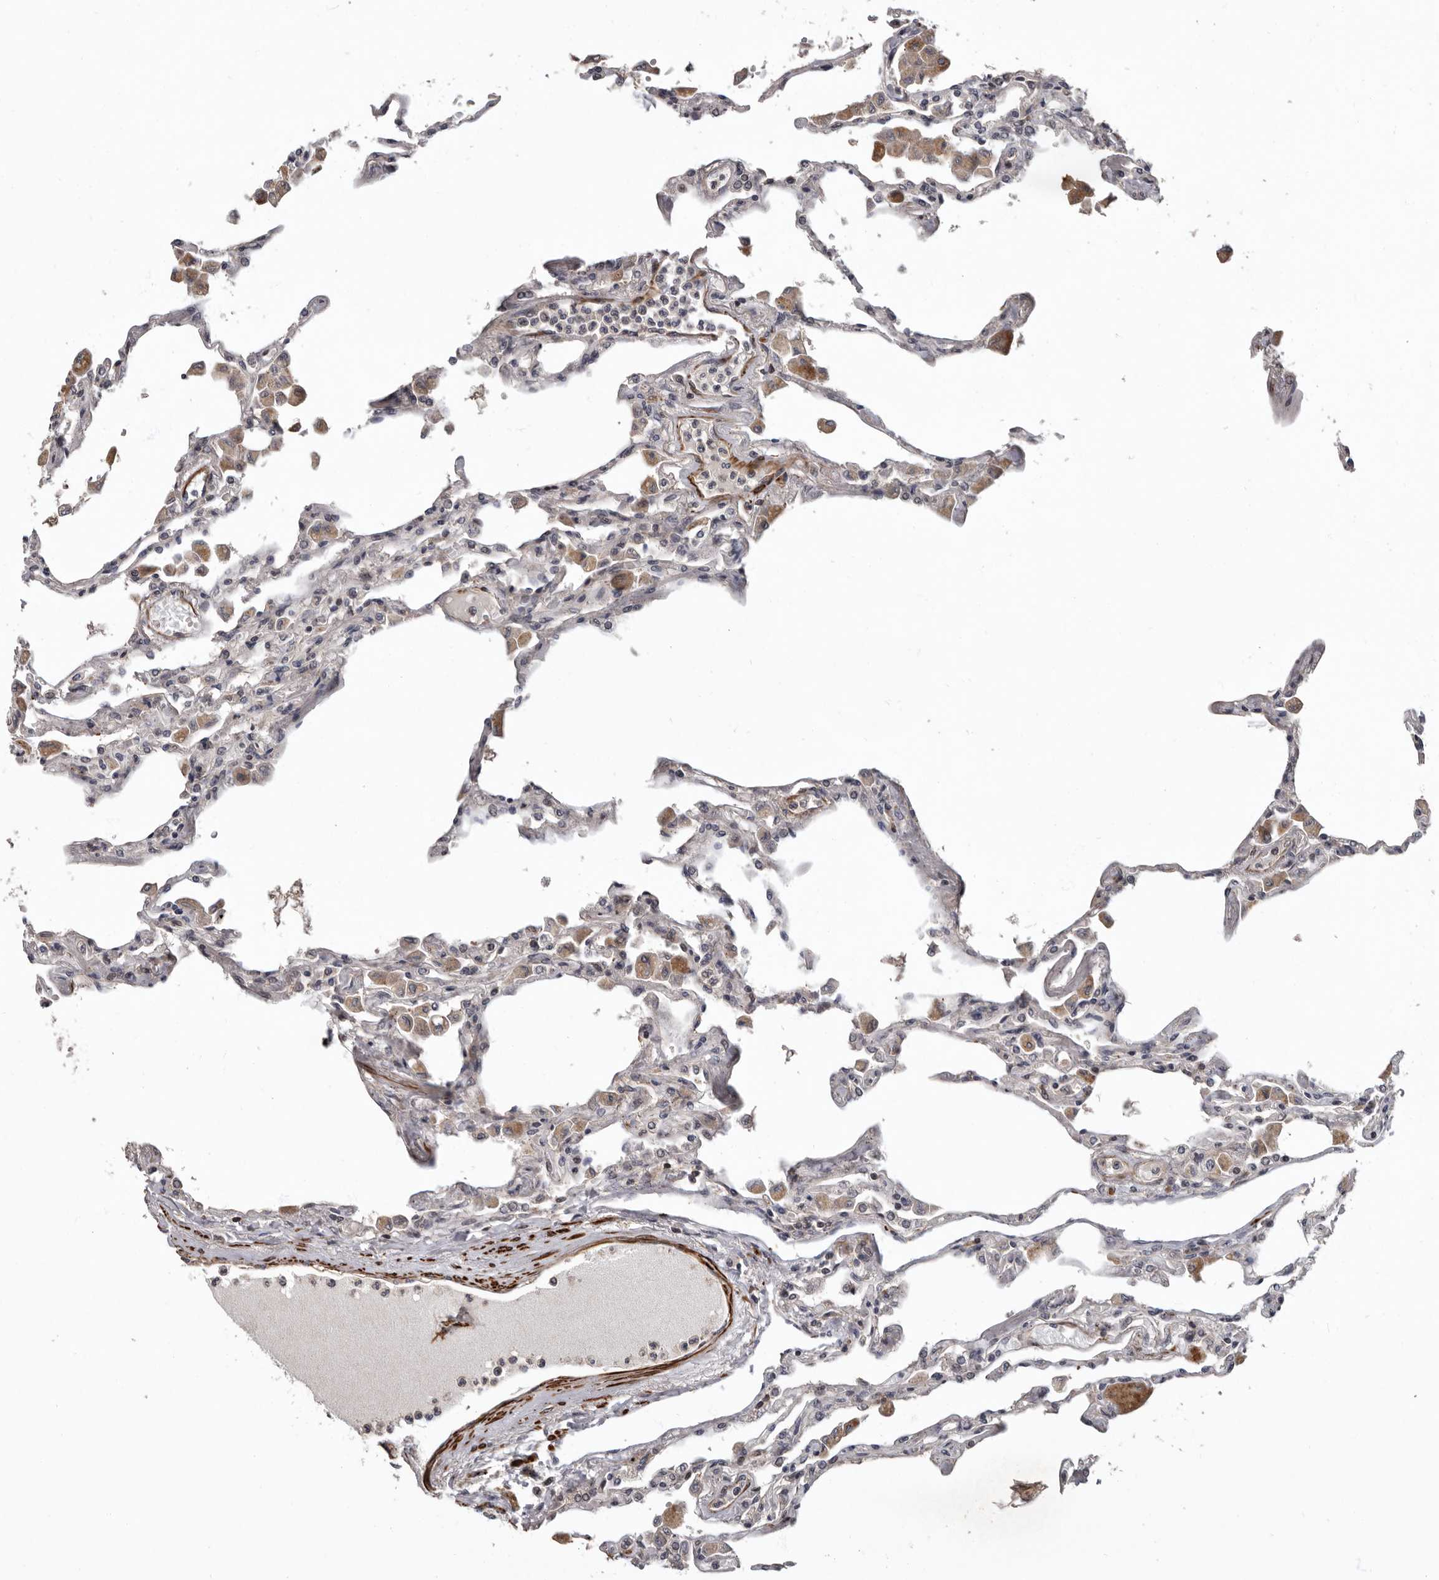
{"staining": {"intensity": "negative", "quantity": "none", "location": "none"}, "tissue": "lung", "cell_type": "Alveolar cells", "image_type": "normal", "snomed": [{"axis": "morphology", "description": "Normal tissue, NOS"}, {"axis": "topography", "description": "Bronchus"}, {"axis": "topography", "description": "Lung"}], "caption": "Immunohistochemistry histopathology image of unremarkable human lung stained for a protein (brown), which exhibits no positivity in alveolar cells.", "gene": "FGFR4", "patient": {"sex": "female", "age": 49}}